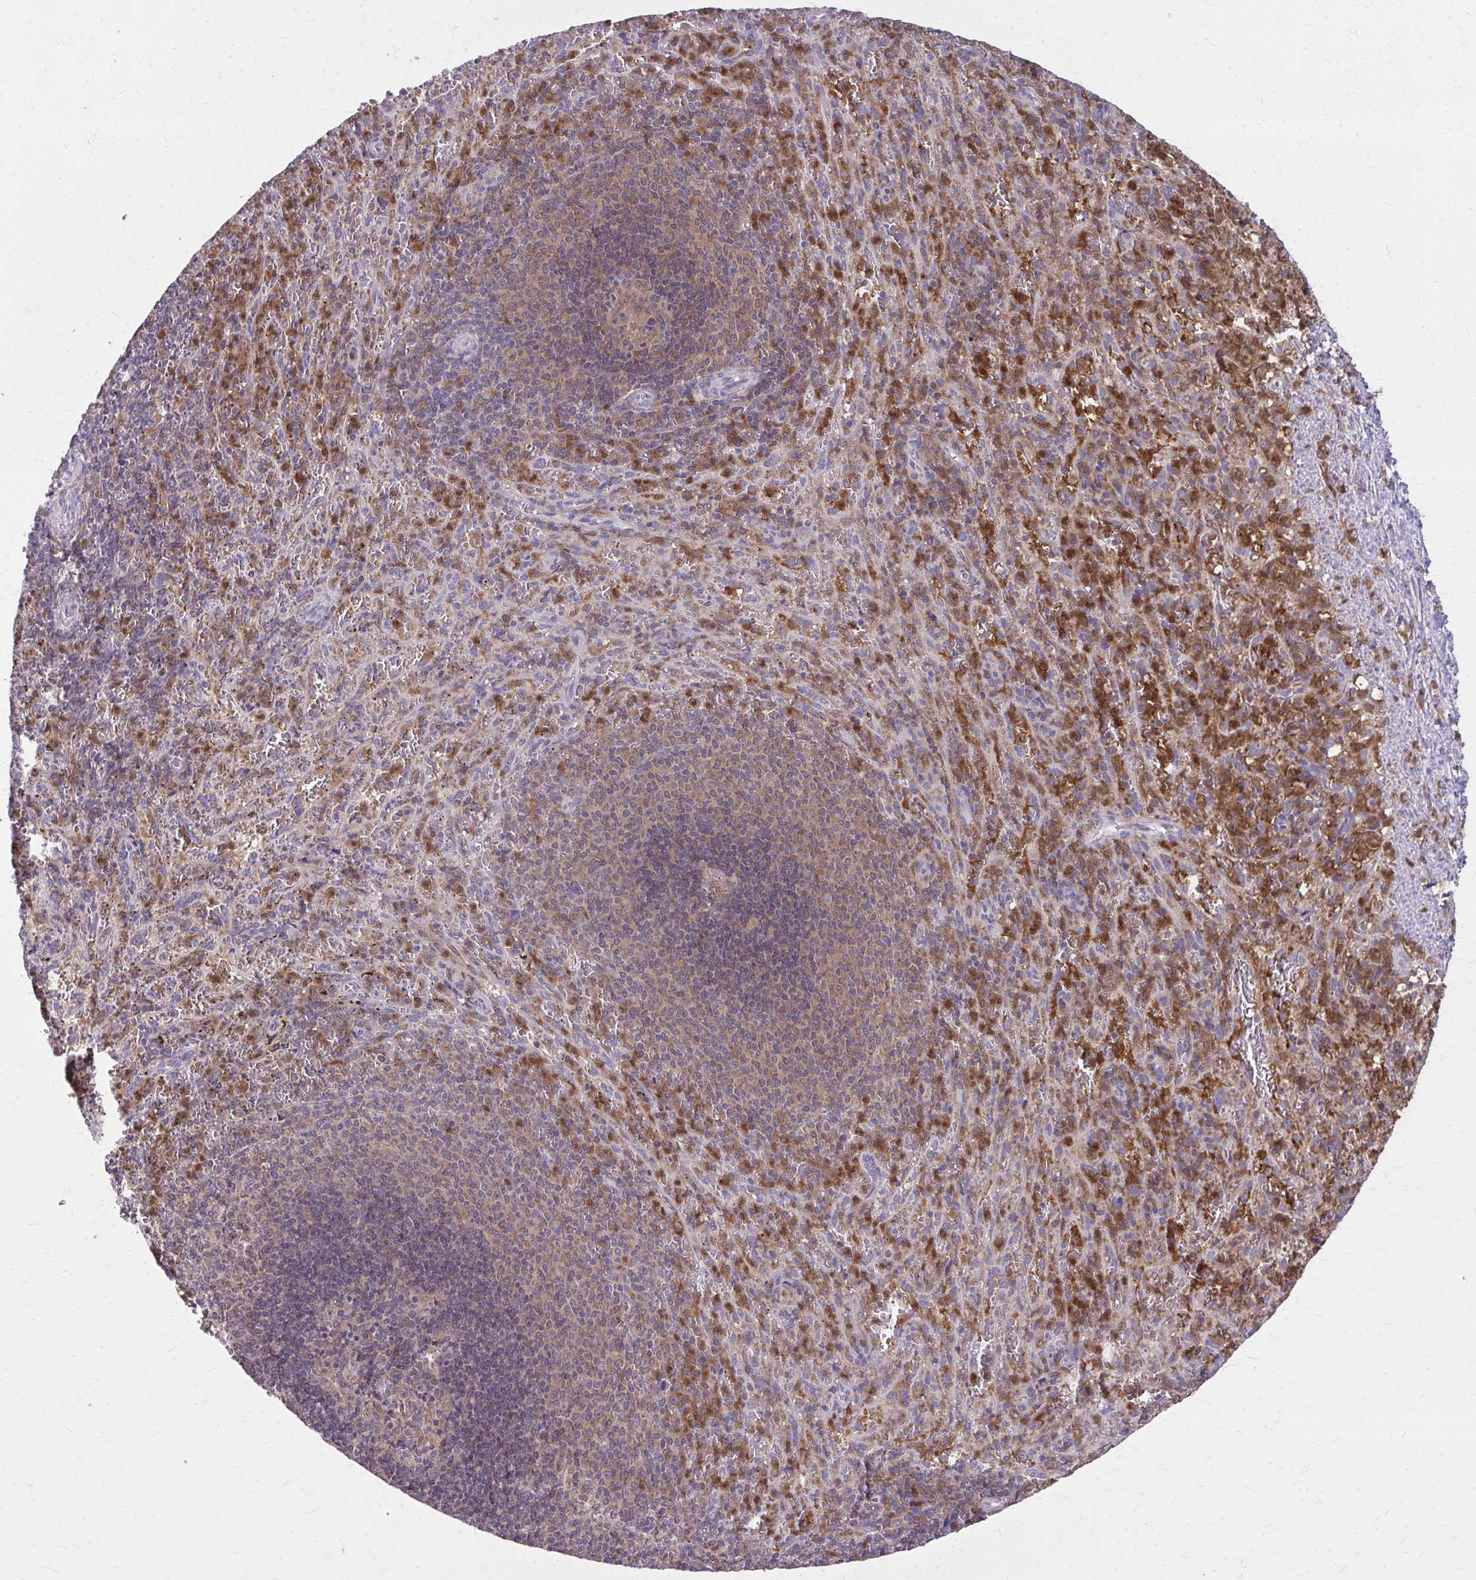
{"staining": {"intensity": "strong", "quantity": "25%-75%", "location": "cytoplasmic/membranous"}, "tissue": "spleen", "cell_type": "Cells in red pulp", "image_type": "normal", "snomed": [{"axis": "morphology", "description": "Normal tissue, NOS"}, {"axis": "topography", "description": "Spleen"}], "caption": "An image showing strong cytoplasmic/membranous expression in about 25%-75% of cells in red pulp in unremarkable spleen, as visualized by brown immunohistochemical staining.", "gene": "NRBF2", "patient": {"sex": "male", "age": 57}}